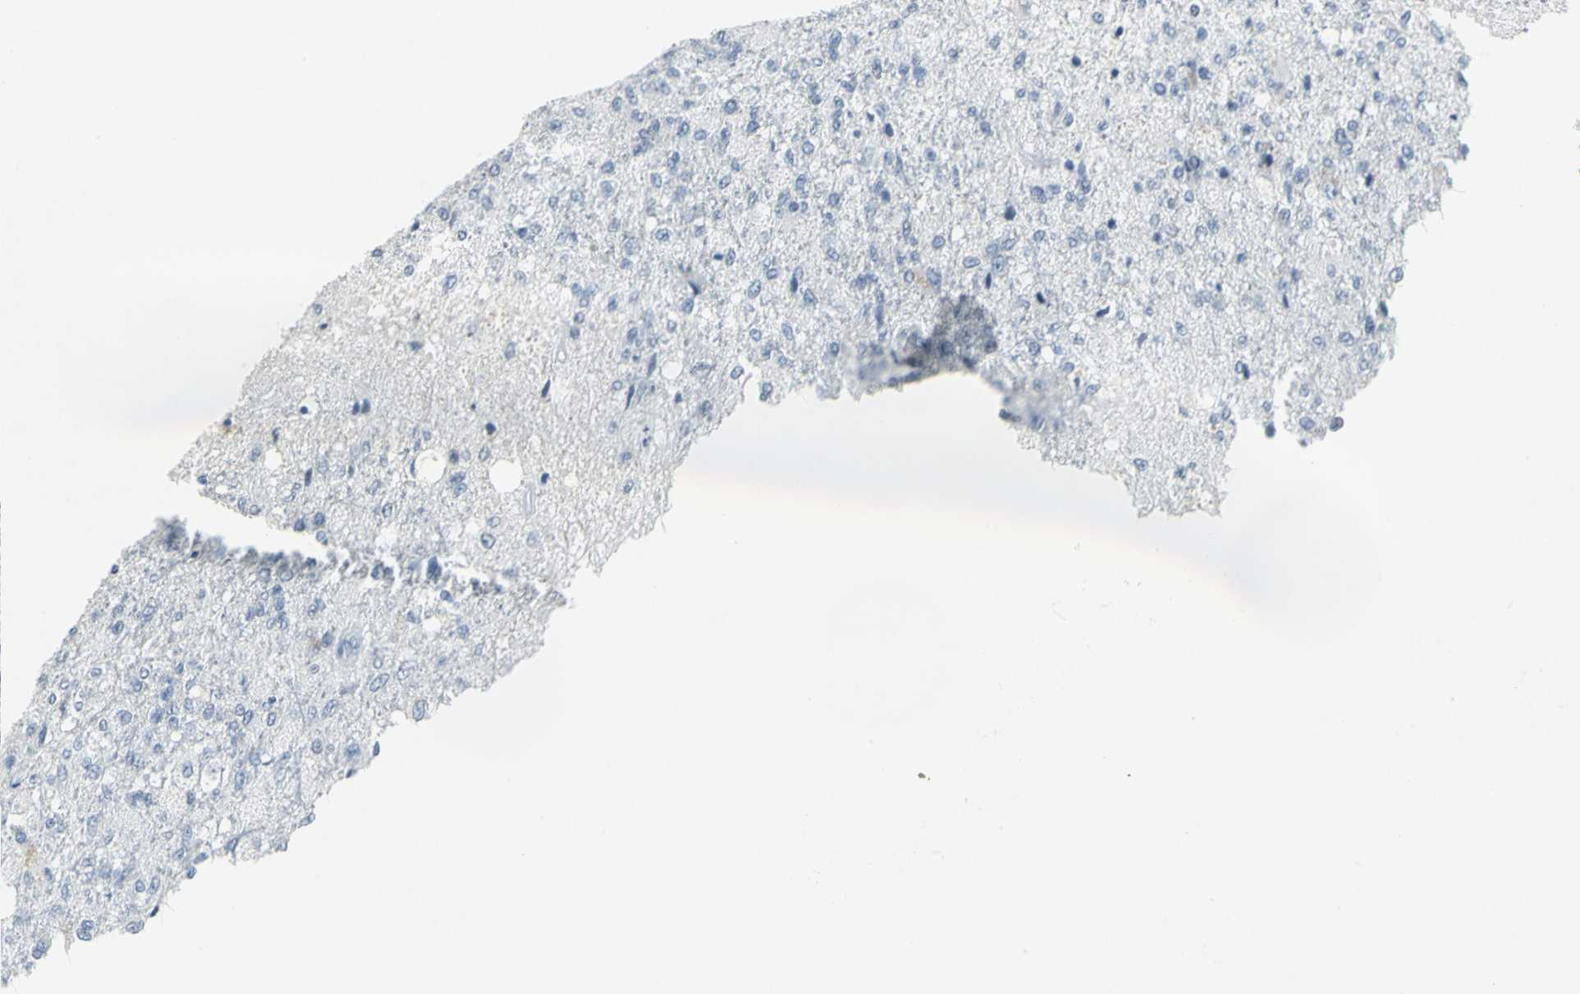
{"staining": {"intensity": "negative", "quantity": "none", "location": "none"}, "tissue": "glioma", "cell_type": "Tumor cells", "image_type": "cancer", "snomed": [{"axis": "morphology", "description": "Normal tissue, NOS"}, {"axis": "morphology", "description": "Glioma, malignant, High grade"}, {"axis": "topography", "description": "Cerebral cortex"}], "caption": "Histopathology image shows no significant protein expression in tumor cells of glioma. Nuclei are stained in blue.", "gene": "RPA1", "patient": {"sex": "male", "age": 77}}